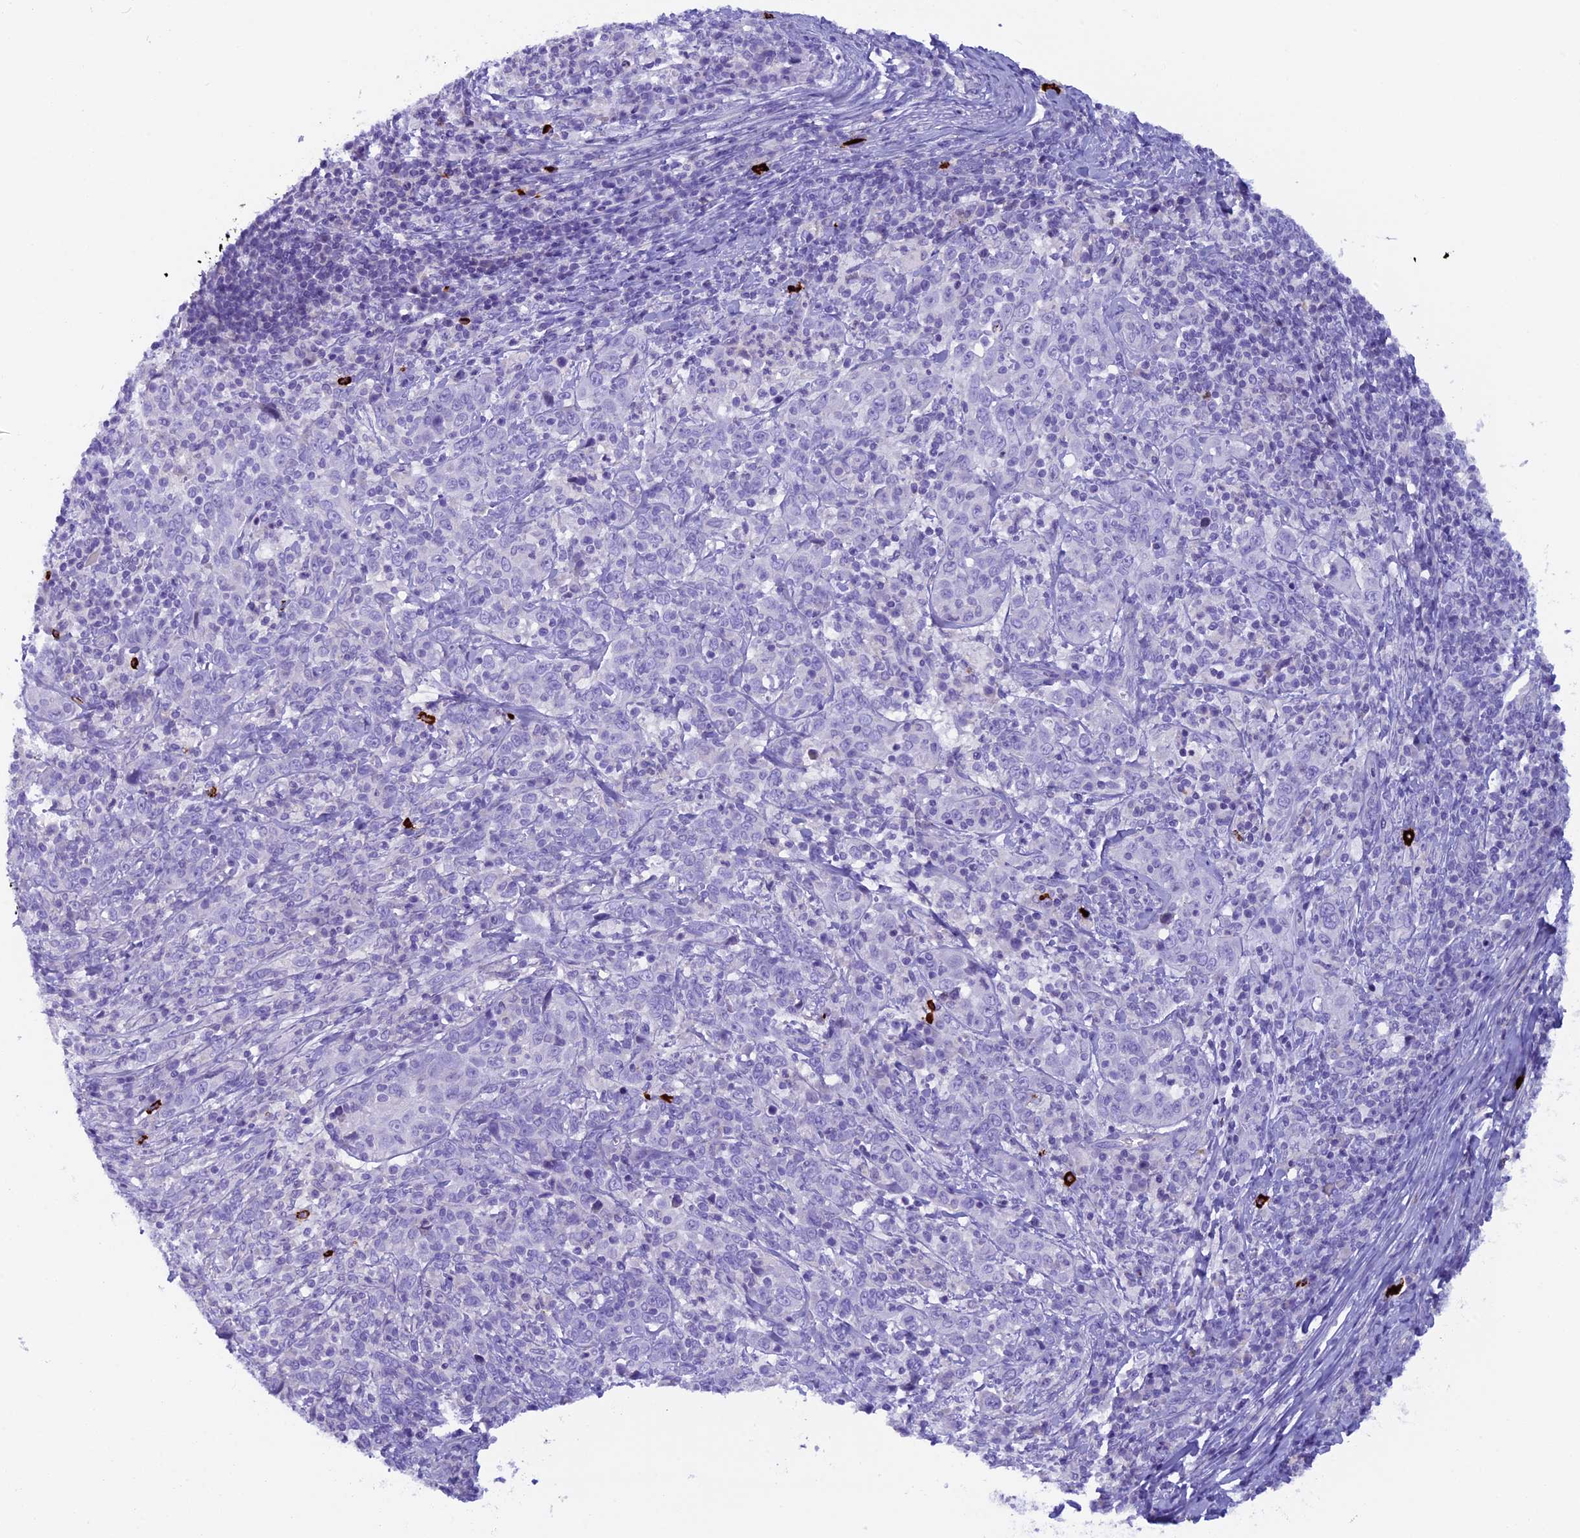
{"staining": {"intensity": "negative", "quantity": "none", "location": "none"}, "tissue": "cervical cancer", "cell_type": "Tumor cells", "image_type": "cancer", "snomed": [{"axis": "morphology", "description": "Squamous cell carcinoma, NOS"}, {"axis": "topography", "description": "Cervix"}], "caption": "A micrograph of human cervical squamous cell carcinoma is negative for staining in tumor cells.", "gene": "RTTN", "patient": {"sex": "female", "age": 46}}